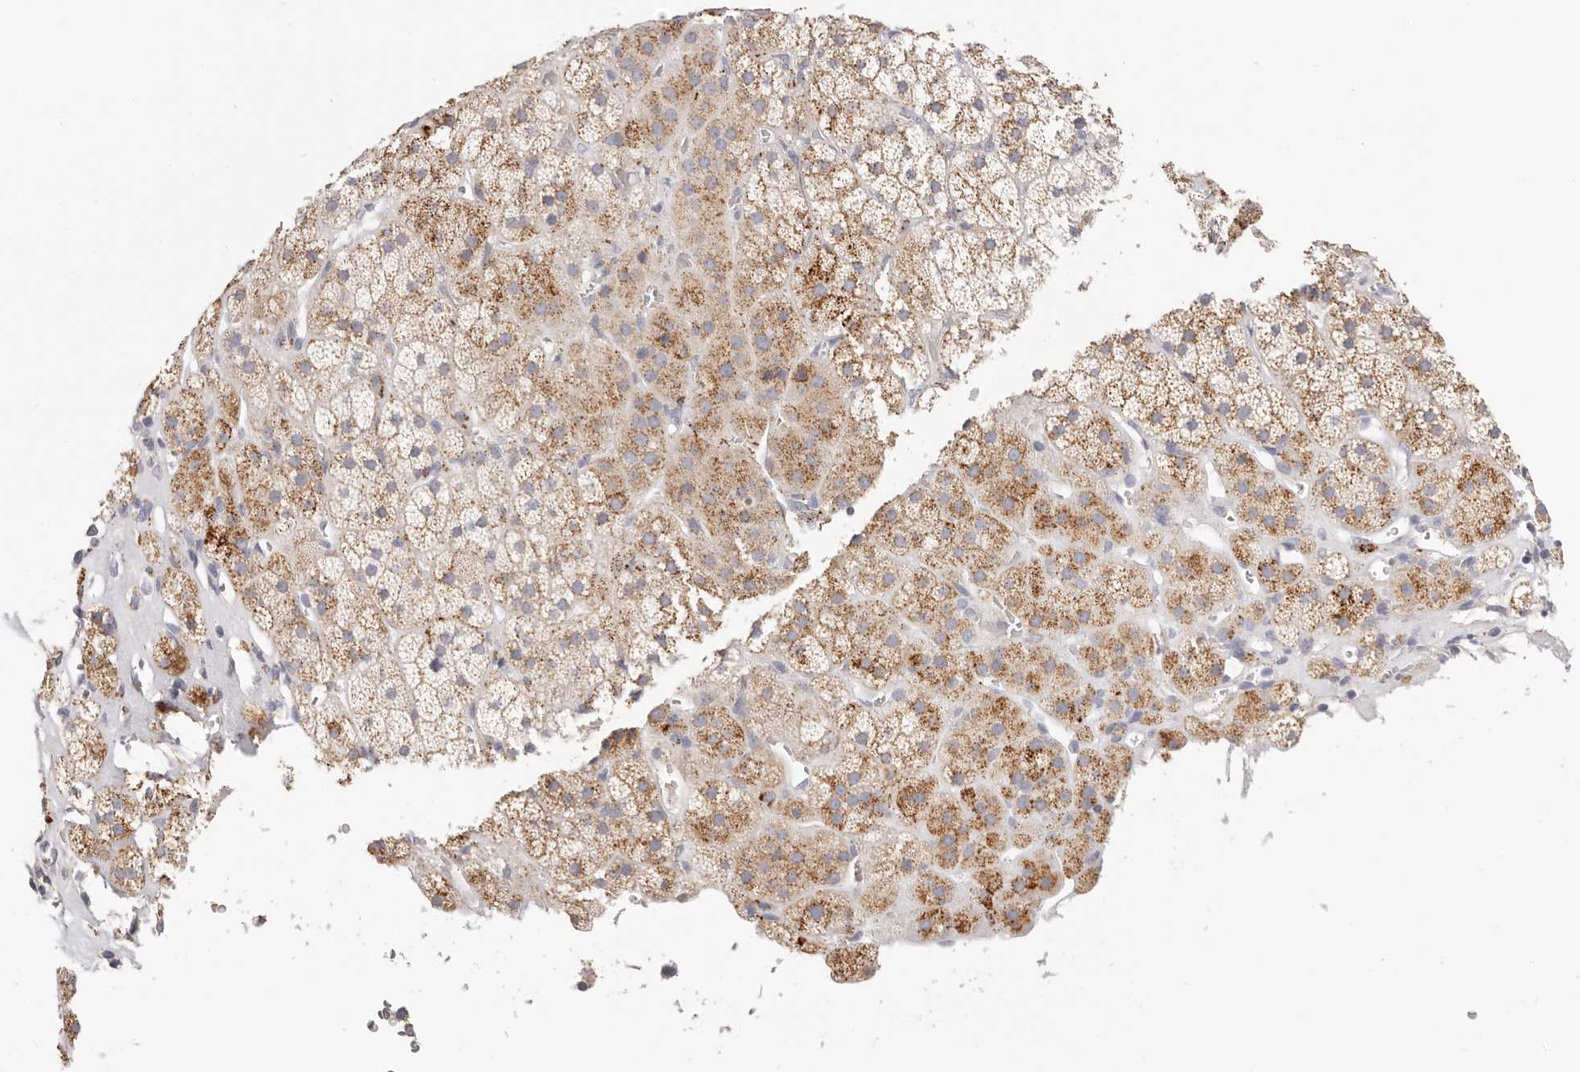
{"staining": {"intensity": "strong", "quantity": "25%-75%", "location": "cytoplasmic/membranous"}, "tissue": "adrenal gland", "cell_type": "Glandular cells", "image_type": "normal", "snomed": [{"axis": "morphology", "description": "Normal tissue, NOS"}, {"axis": "topography", "description": "Adrenal gland"}], "caption": "The micrograph exhibits staining of unremarkable adrenal gland, revealing strong cytoplasmic/membranous protein staining (brown color) within glandular cells.", "gene": "STKLD1", "patient": {"sex": "male", "age": 57}}